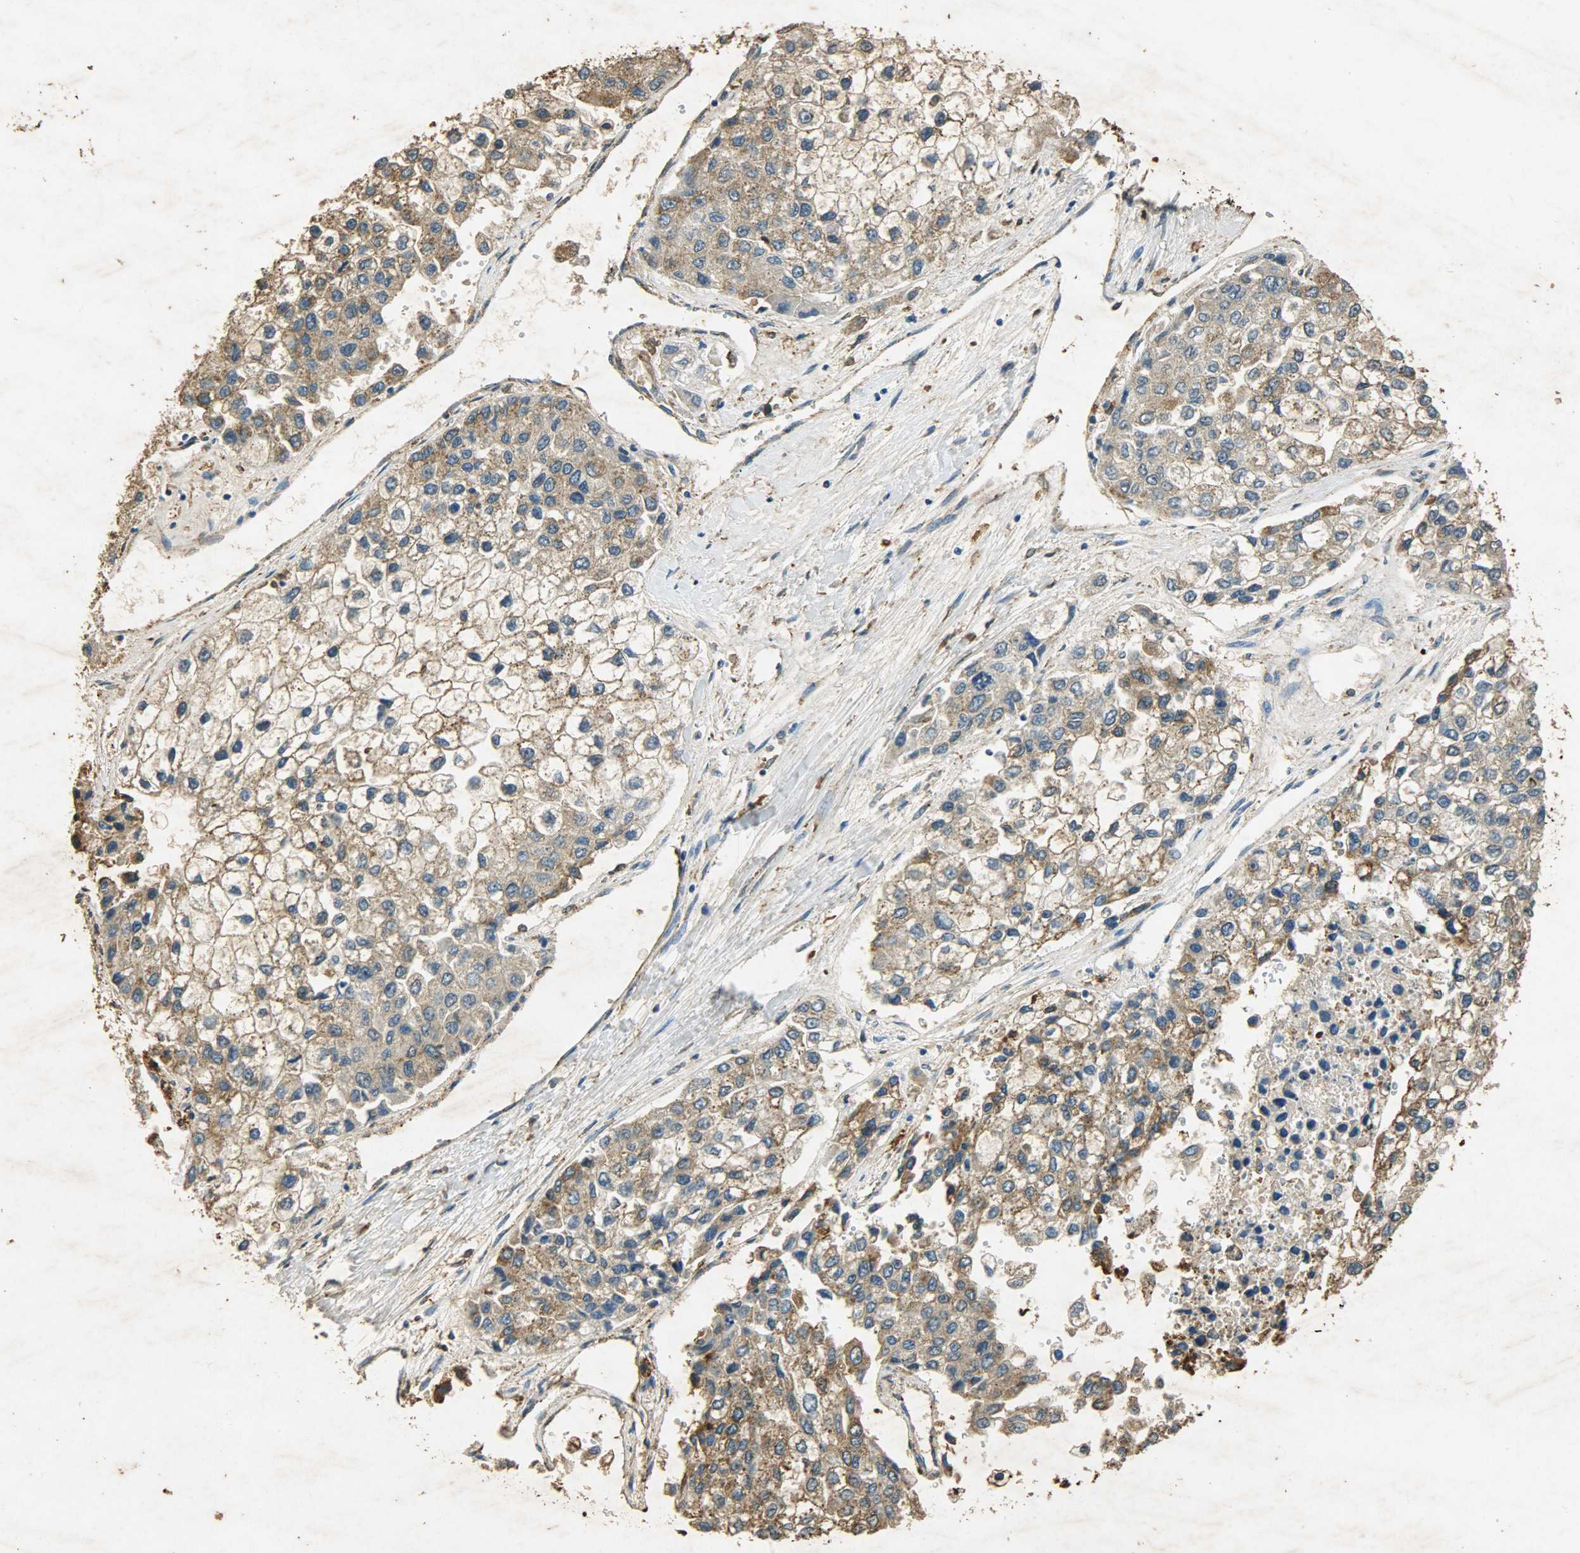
{"staining": {"intensity": "moderate", "quantity": ">75%", "location": "cytoplasmic/membranous"}, "tissue": "liver cancer", "cell_type": "Tumor cells", "image_type": "cancer", "snomed": [{"axis": "morphology", "description": "Carcinoma, Hepatocellular, NOS"}, {"axis": "topography", "description": "Liver"}], "caption": "Protein positivity by IHC demonstrates moderate cytoplasmic/membranous staining in about >75% of tumor cells in liver cancer. (Stains: DAB (3,3'-diaminobenzidine) in brown, nuclei in blue, Microscopy: brightfield microscopy at high magnification).", "gene": "HSPA5", "patient": {"sex": "female", "age": 66}}